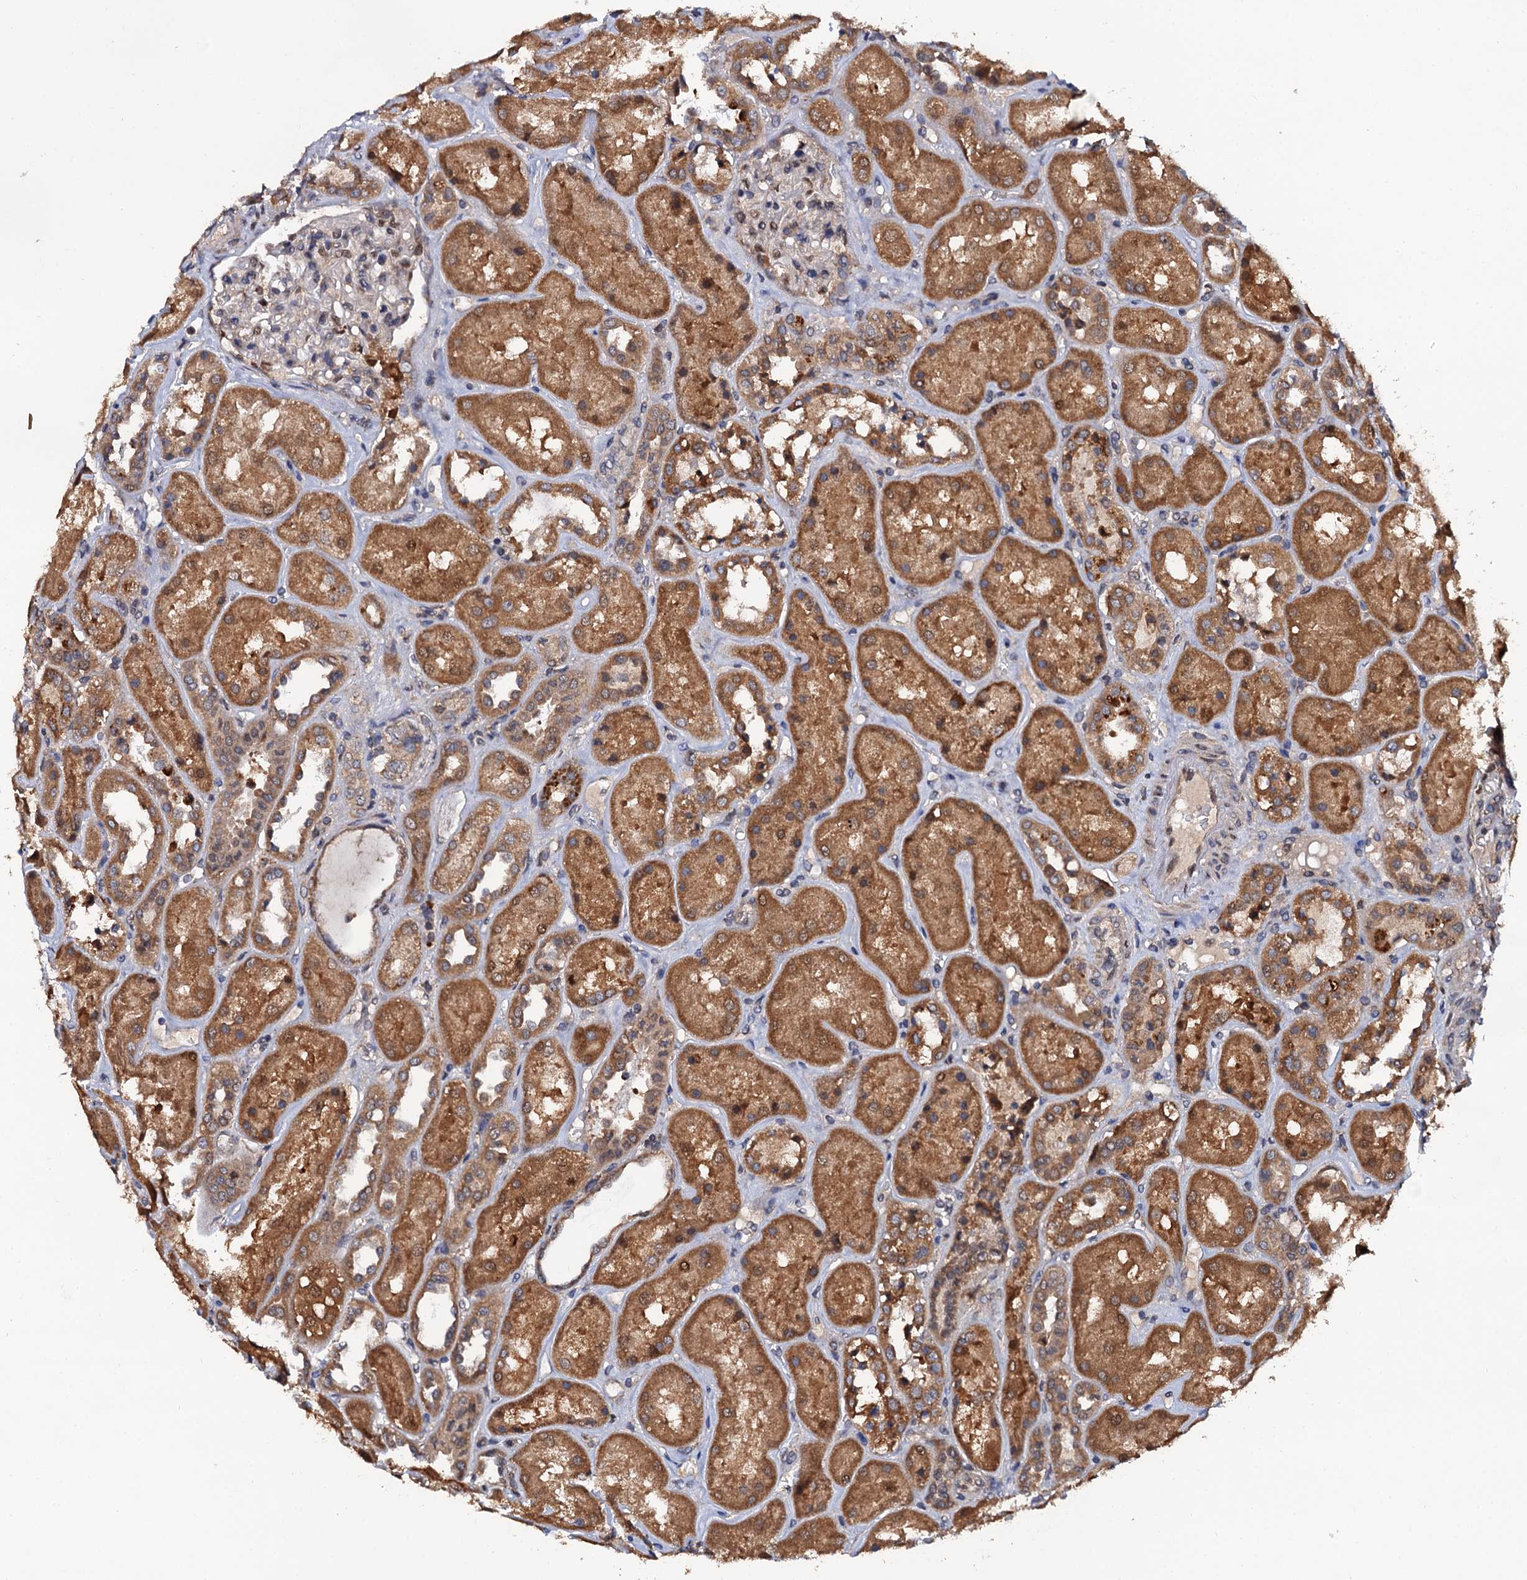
{"staining": {"intensity": "moderate", "quantity": "<25%", "location": "cytoplasmic/membranous"}, "tissue": "kidney", "cell_type": "Cells in glomeruli", "image_type": "normal", "snomed": [{"axis": "morphology", "description": "Normal tissue, NOS"}, {"axis": "topography", "description": "Kidney"}], "caption": "This is an image of IHC staining of benign kidney, which shows moderate staining in the cytoplasmic/membranous of cells in glomeruli.", "gene": "MIER2", "patient": {"sex": "male", "age": 70}}